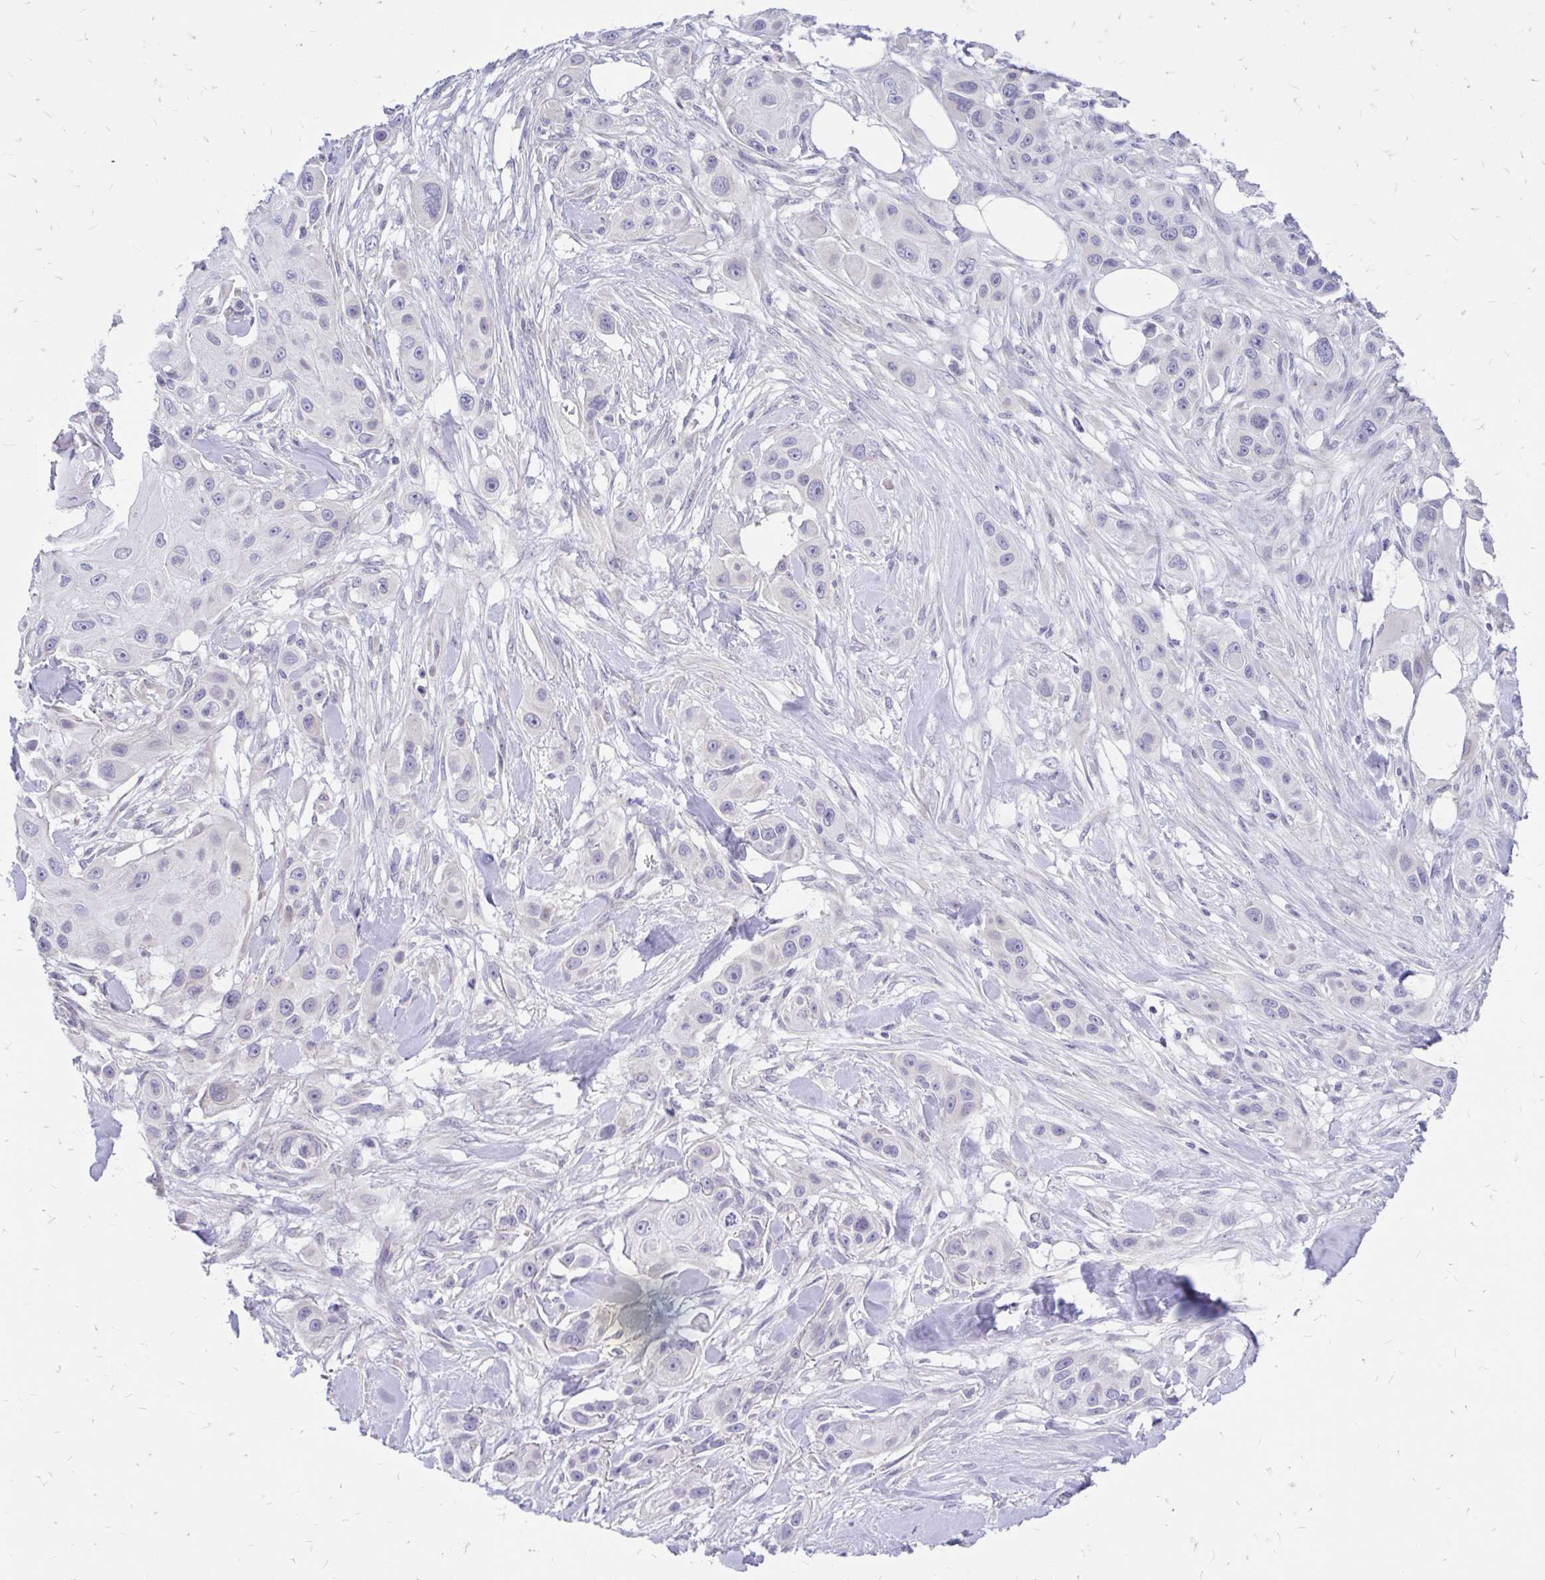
{"staining": {"intensity": "negative", "quantity": "none", "location": "none"}, "tissue": "skin cancer", "cell_type": "Tumor cells", "image_type": "cancer", "snomed": [{"axis": "morphology", "description": "Squamous cell carcinoma, NOS"}, {"axis": "topography", "description": "Skin"}], "caption": "High power microscopy micrograph of an IHC photomicrograph of skin cancer (squamous cell carcinoma), revealing no significant staining in tumor cells.", "gene": "MAP1LC3A", "patient": {"sex": "male", "age": 63}}